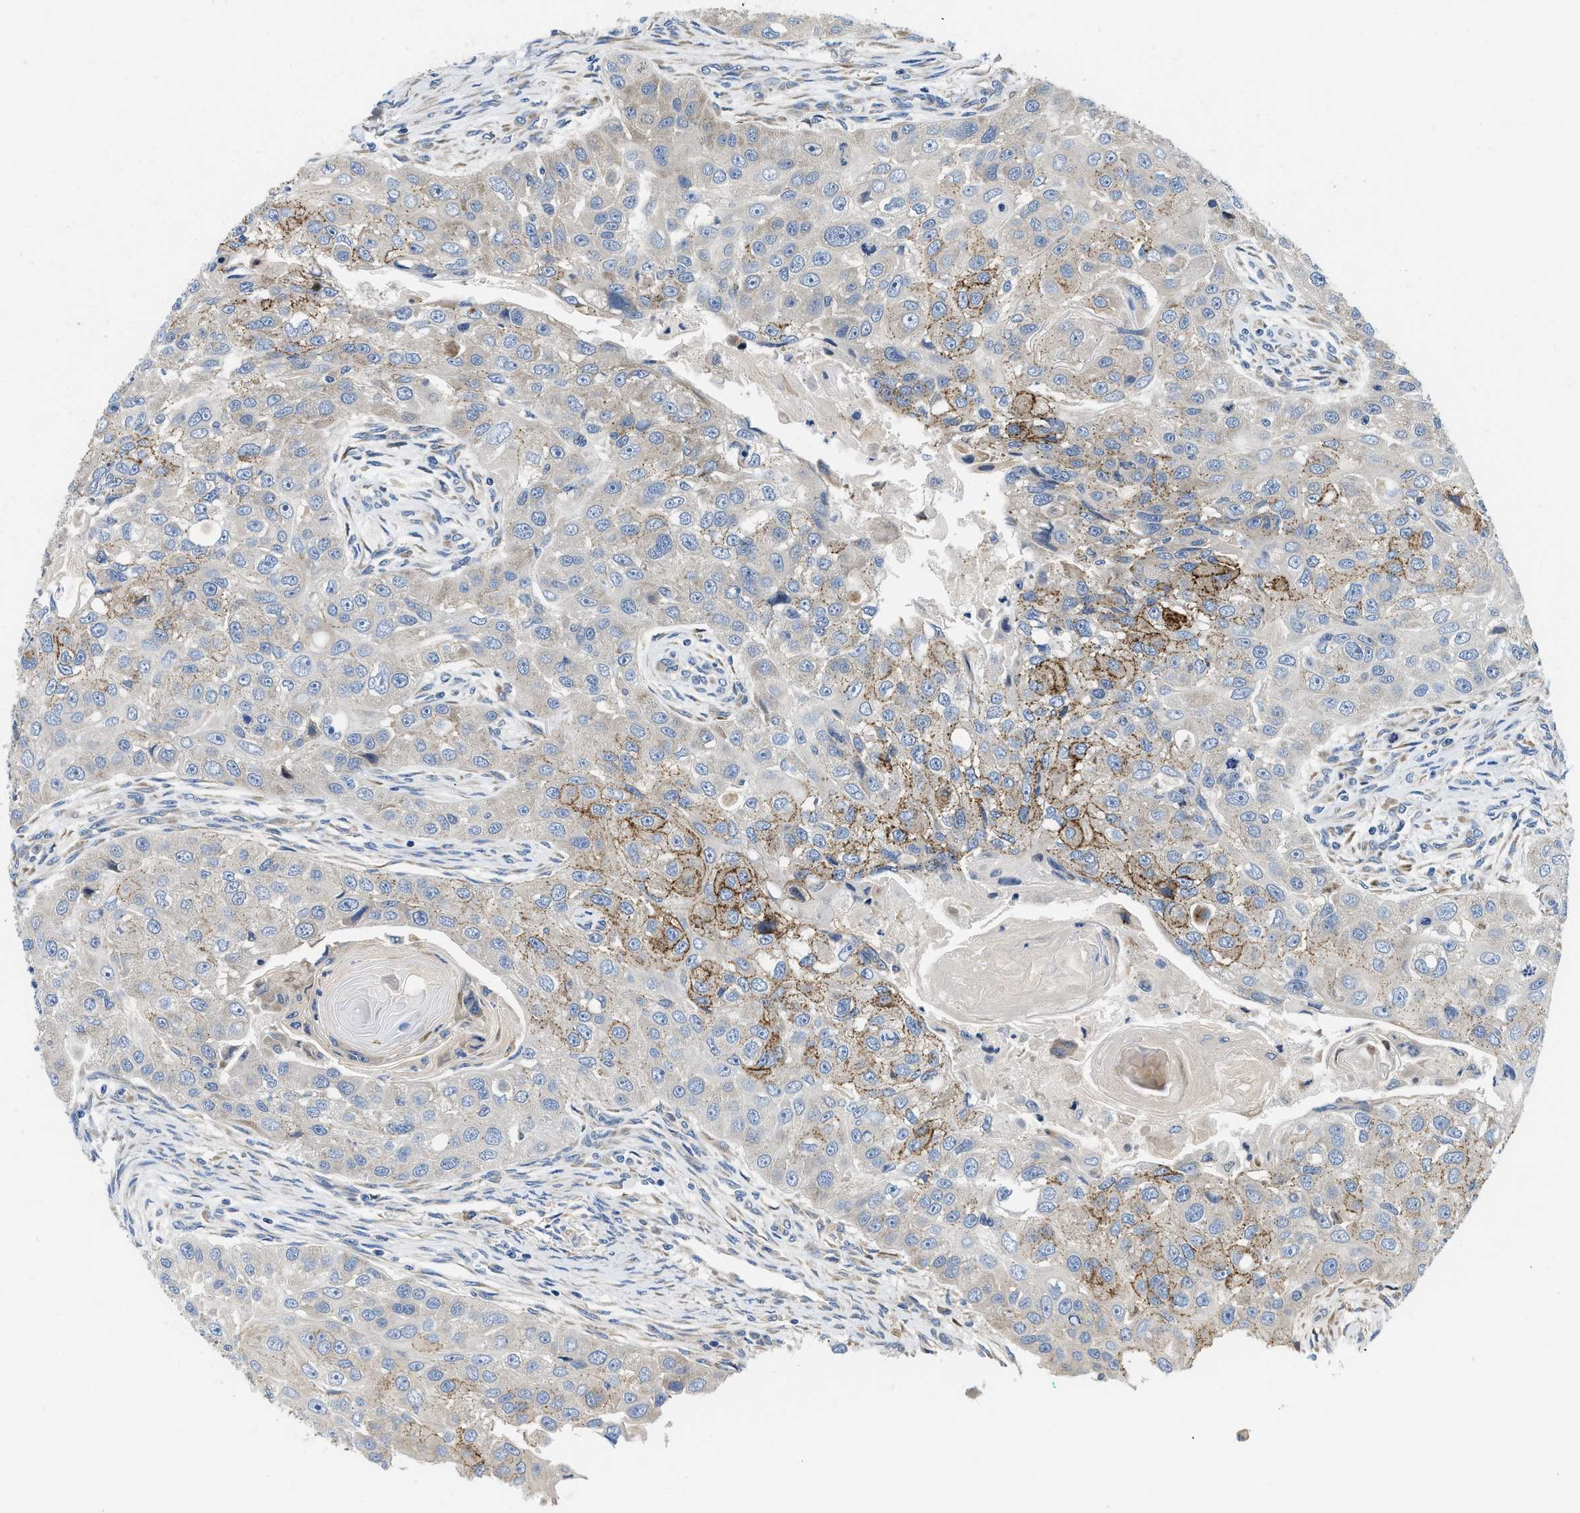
{"staining": {"intensity": "moderate", "quantity": "<25%", "location": "cytoplasmic/membranous"}, "tissue": "head and neck cancer", "cell_type": "Tumor cells", "image_type": "cancer", "snomed": [{"axis": "morphology", "description": "Normal tissue, NOS"}, {"axis": "morphology", "description": "Squamous cell carcinoma, NOS"}, {"axis": "topography", "description": "Skeletal muscle"}, {"axis": "topography", "description": "Head-Neck"}], "caption": "Head and neck squamous cell carcinoma tissue exhibits moderate cytoplasmic/membranous positivity in about <25% of tumor cells, visualized by immunohistochemistry.", "gene": "IKBKE", "patient": {"sex": "male", "age": 51}}